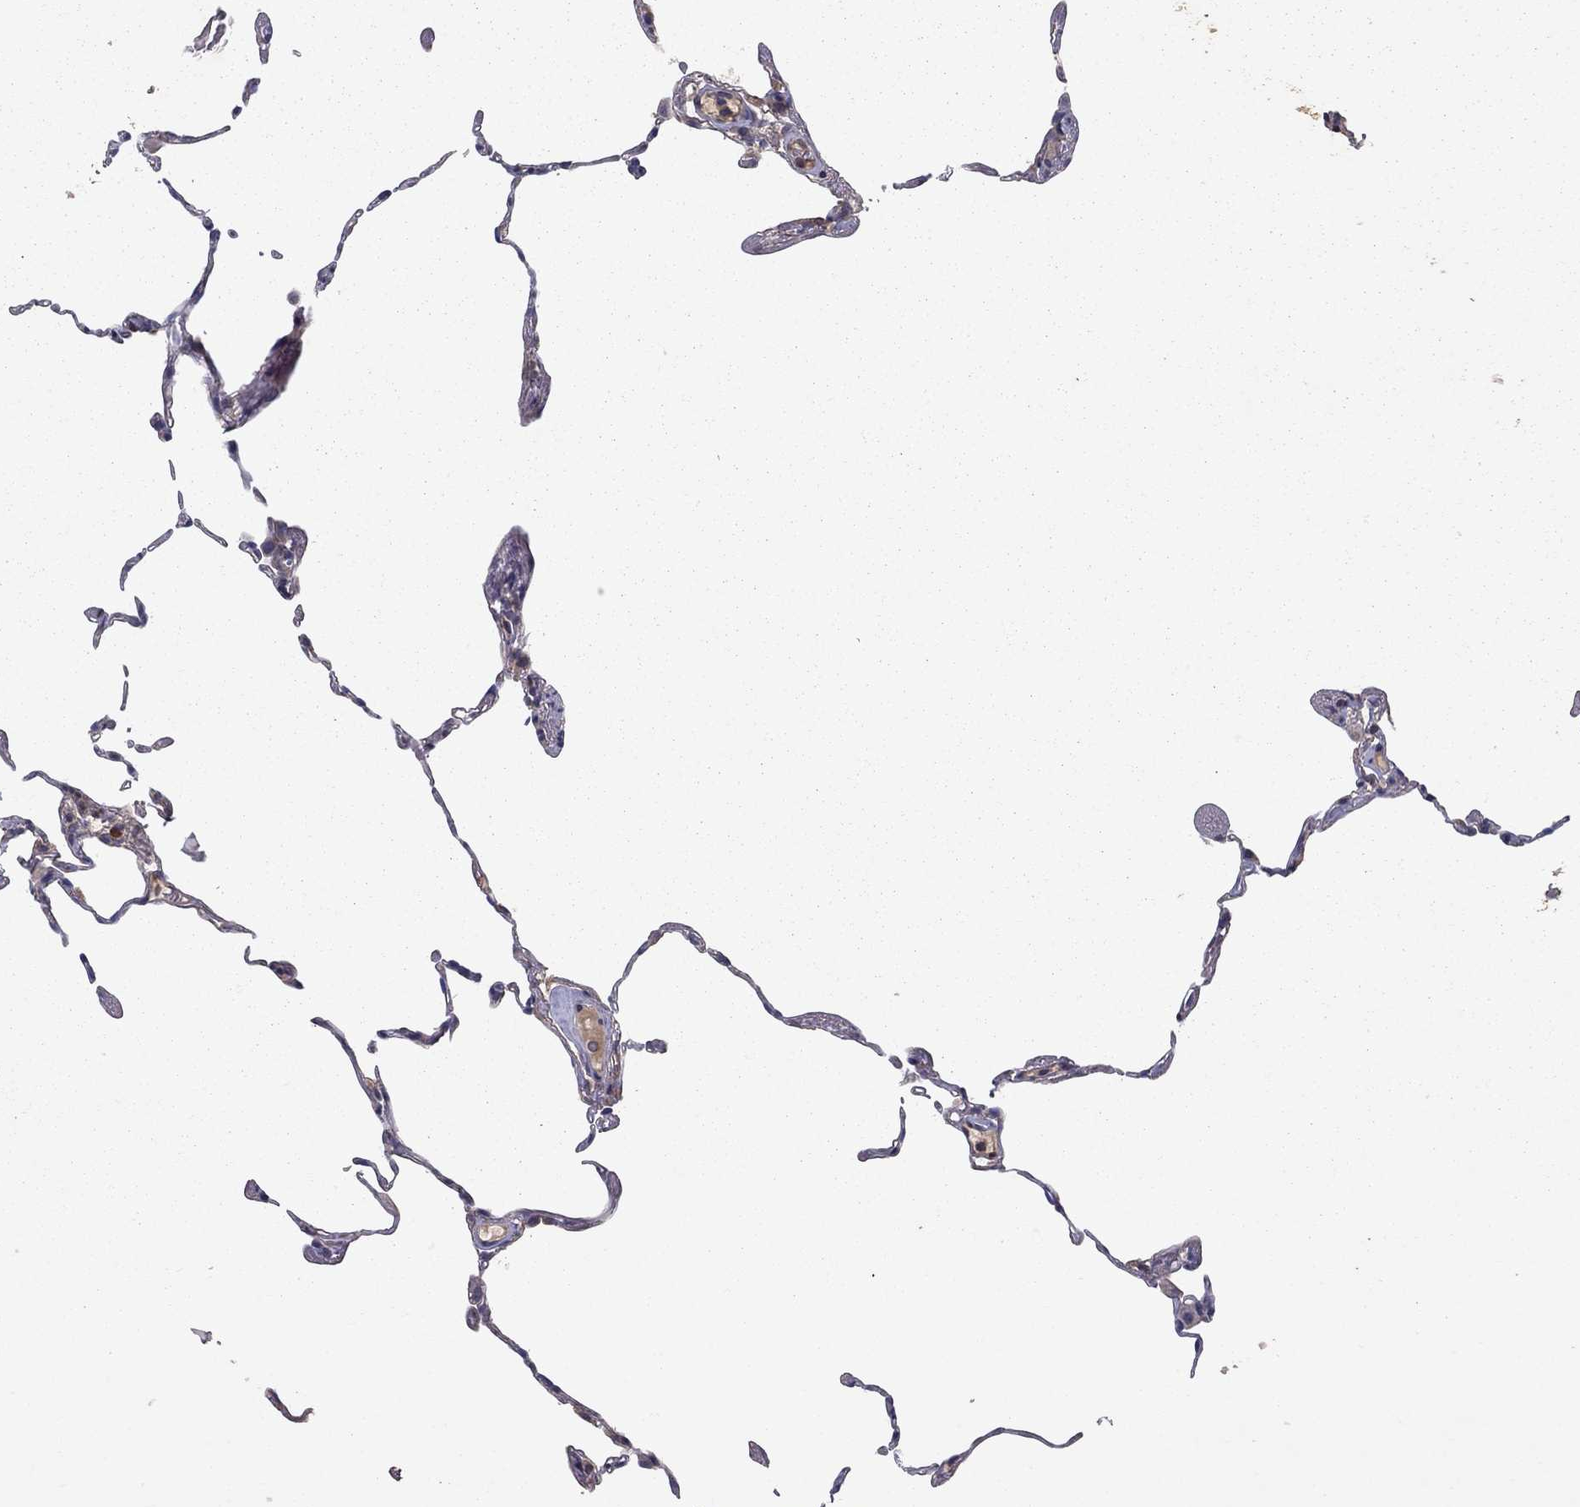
{"staining": {"intensity": "moderate", "quantity": "<25%", "location": "cytoplasmic/membranous,nuclear"}, "tissue": "lung", "cell_type": "Alveolar cells", "image_type": "normal", "snomed": [{"axis": "morphology", "description": "Normal tissue, NOS"}, {"axis": "topography", "description": "Lung"}], "caption": "Alveolar cells exhibit low levels of moderate cytoplasmic/membranous,nuclear expression in approximately <25% of cells in unremarkable human lung. The protein is stained brown, and the nuclei are stained in blue (DAB IHC with brightfield microscopy, high magnification).", "gene": "CRTC1", "patient": {"sex": "female", "age": 57}}